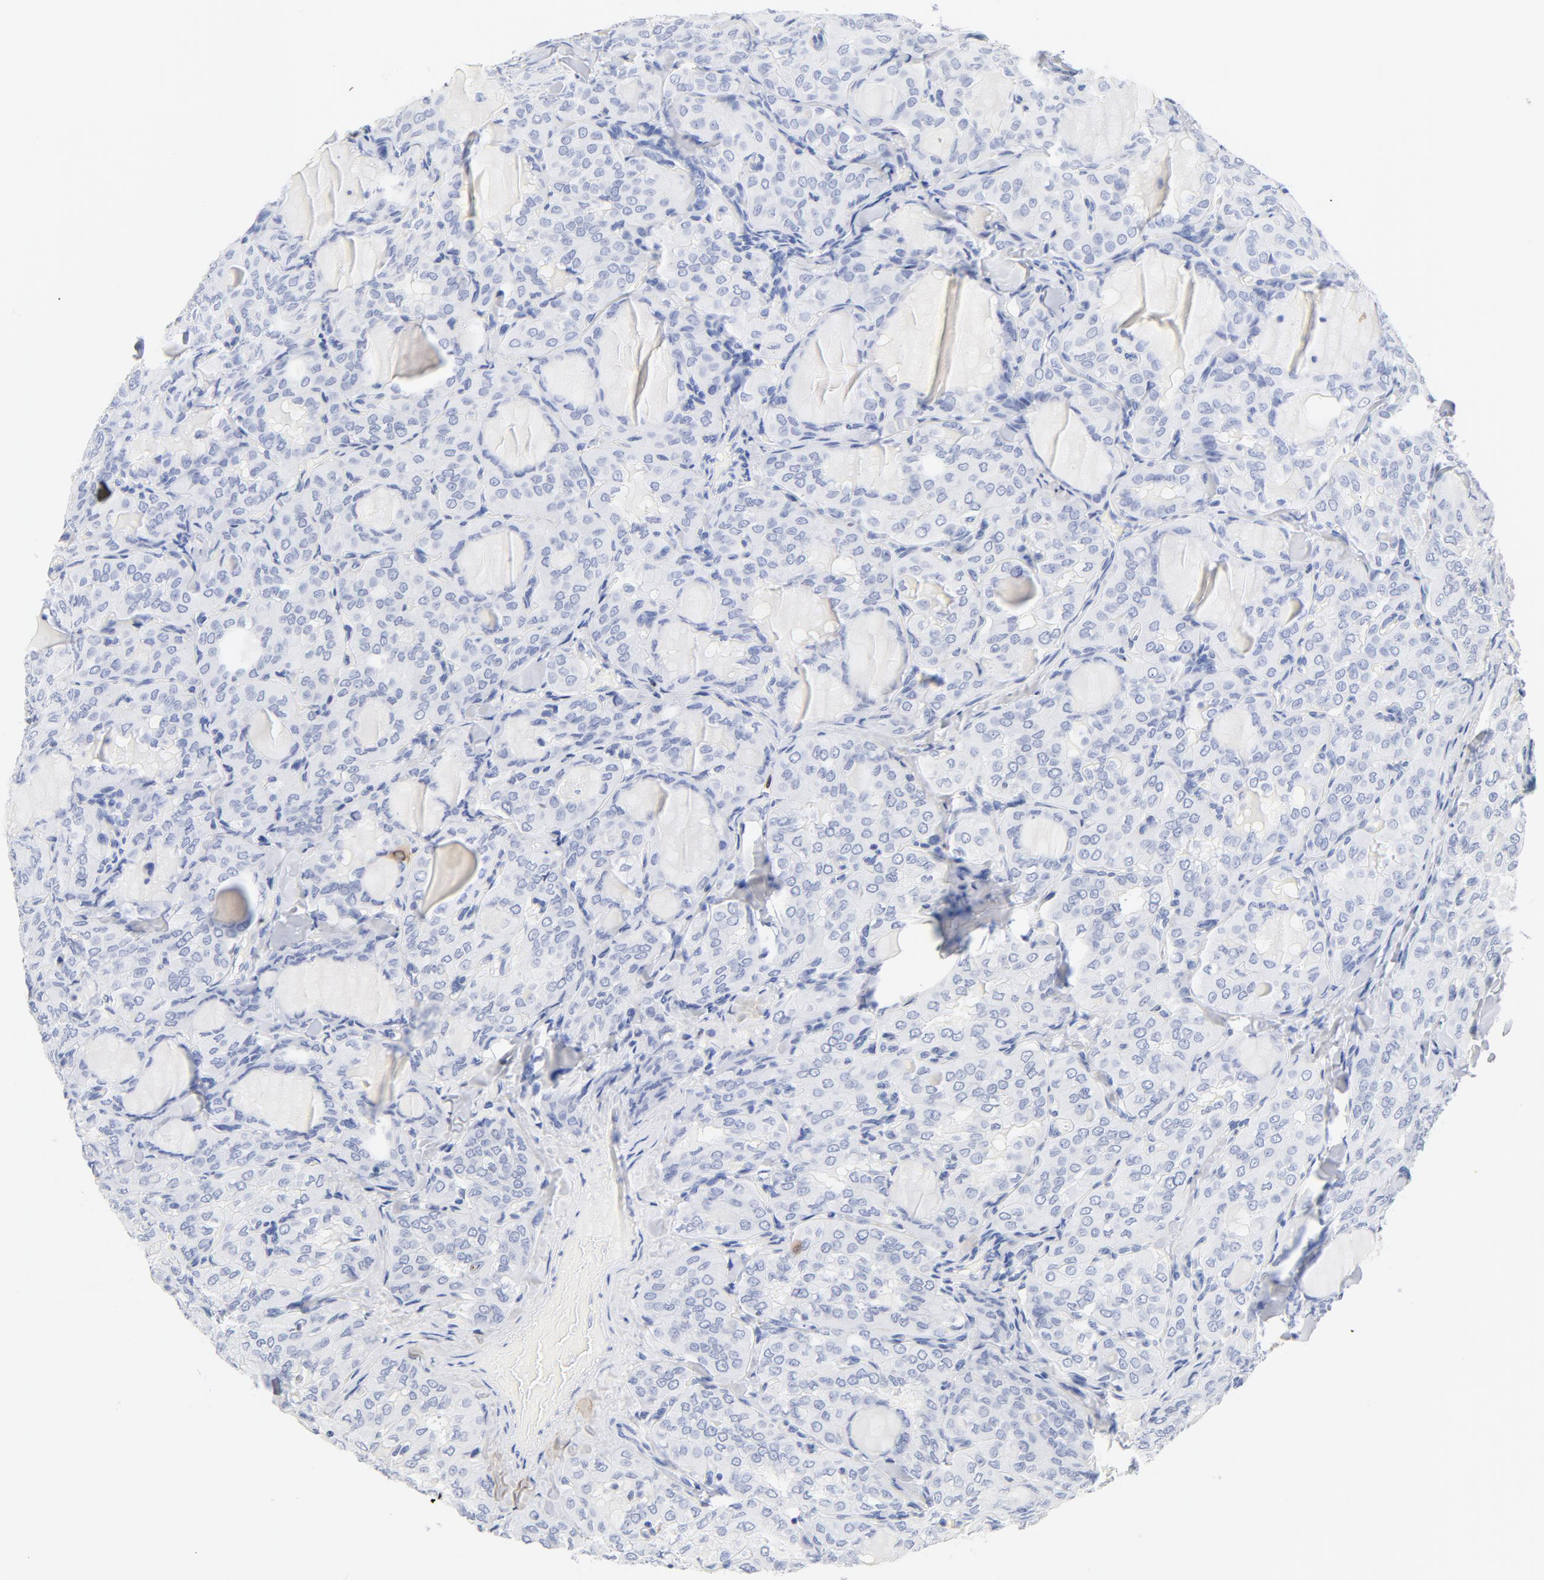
{"staining": {"intensity": "moderate", "quantity": "<25%", "location": "nuclear"}, "tissue": "thyroid cancer", "cell_type": "Tumor cells", "image_type": "cancer", "snomed": [{"axis": "morphology", "description": "Papillary adenocarcinoma, NOS"}, {"axis": "topography", "description": "Thyroid gland"}], "caption": "Brown immunohistochemical staining in human thyroid cancer (papillary adenocarcinoma) exhibits moderate nuclear expression in about <25% of tumor cells.", "gene": "CDC20", "patient": {"sex": "male", "age": 20}}